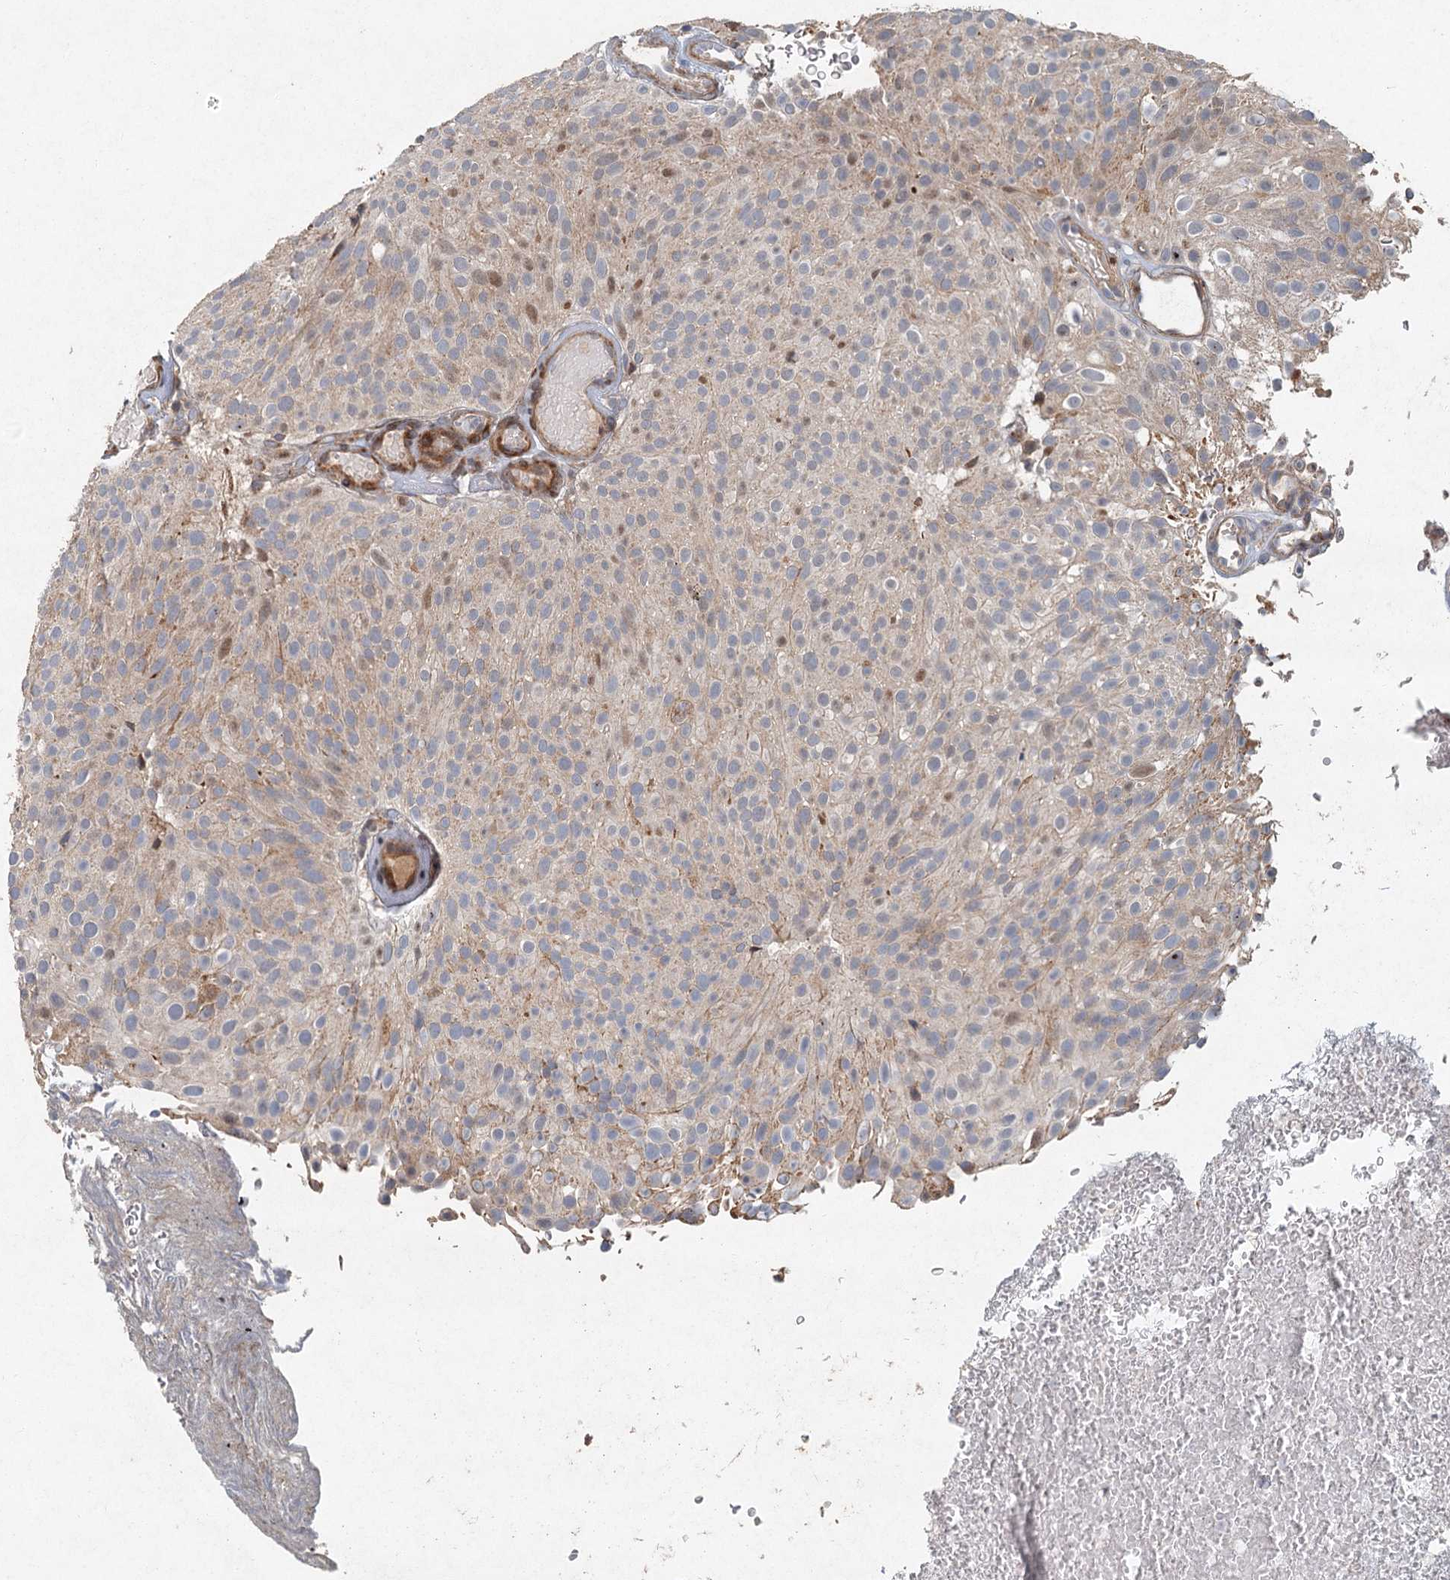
{"staining": {"intensity": "weak", "quantity": "25%-75%", "location": "cytoplasmic/membranous,nuclear"}, "tissue": "urothelial cancer", "cell_type": "Tumor cells", "image_type": "cancer", "snomed": [{"axis": "morphology", "description": "Urothelial carcinoma, Low grade"}, {"axis": "topography", "description": "Urinary bladder"}], "caption": "Urothelial cancer stained for a protein (brown) shows weak cytoplasmic/membranous and nuclear positive staining in approximately 25%-75% of tumor cells.", "gene": "SRPX2", "patient": {"sex": "male", "age": 78}}